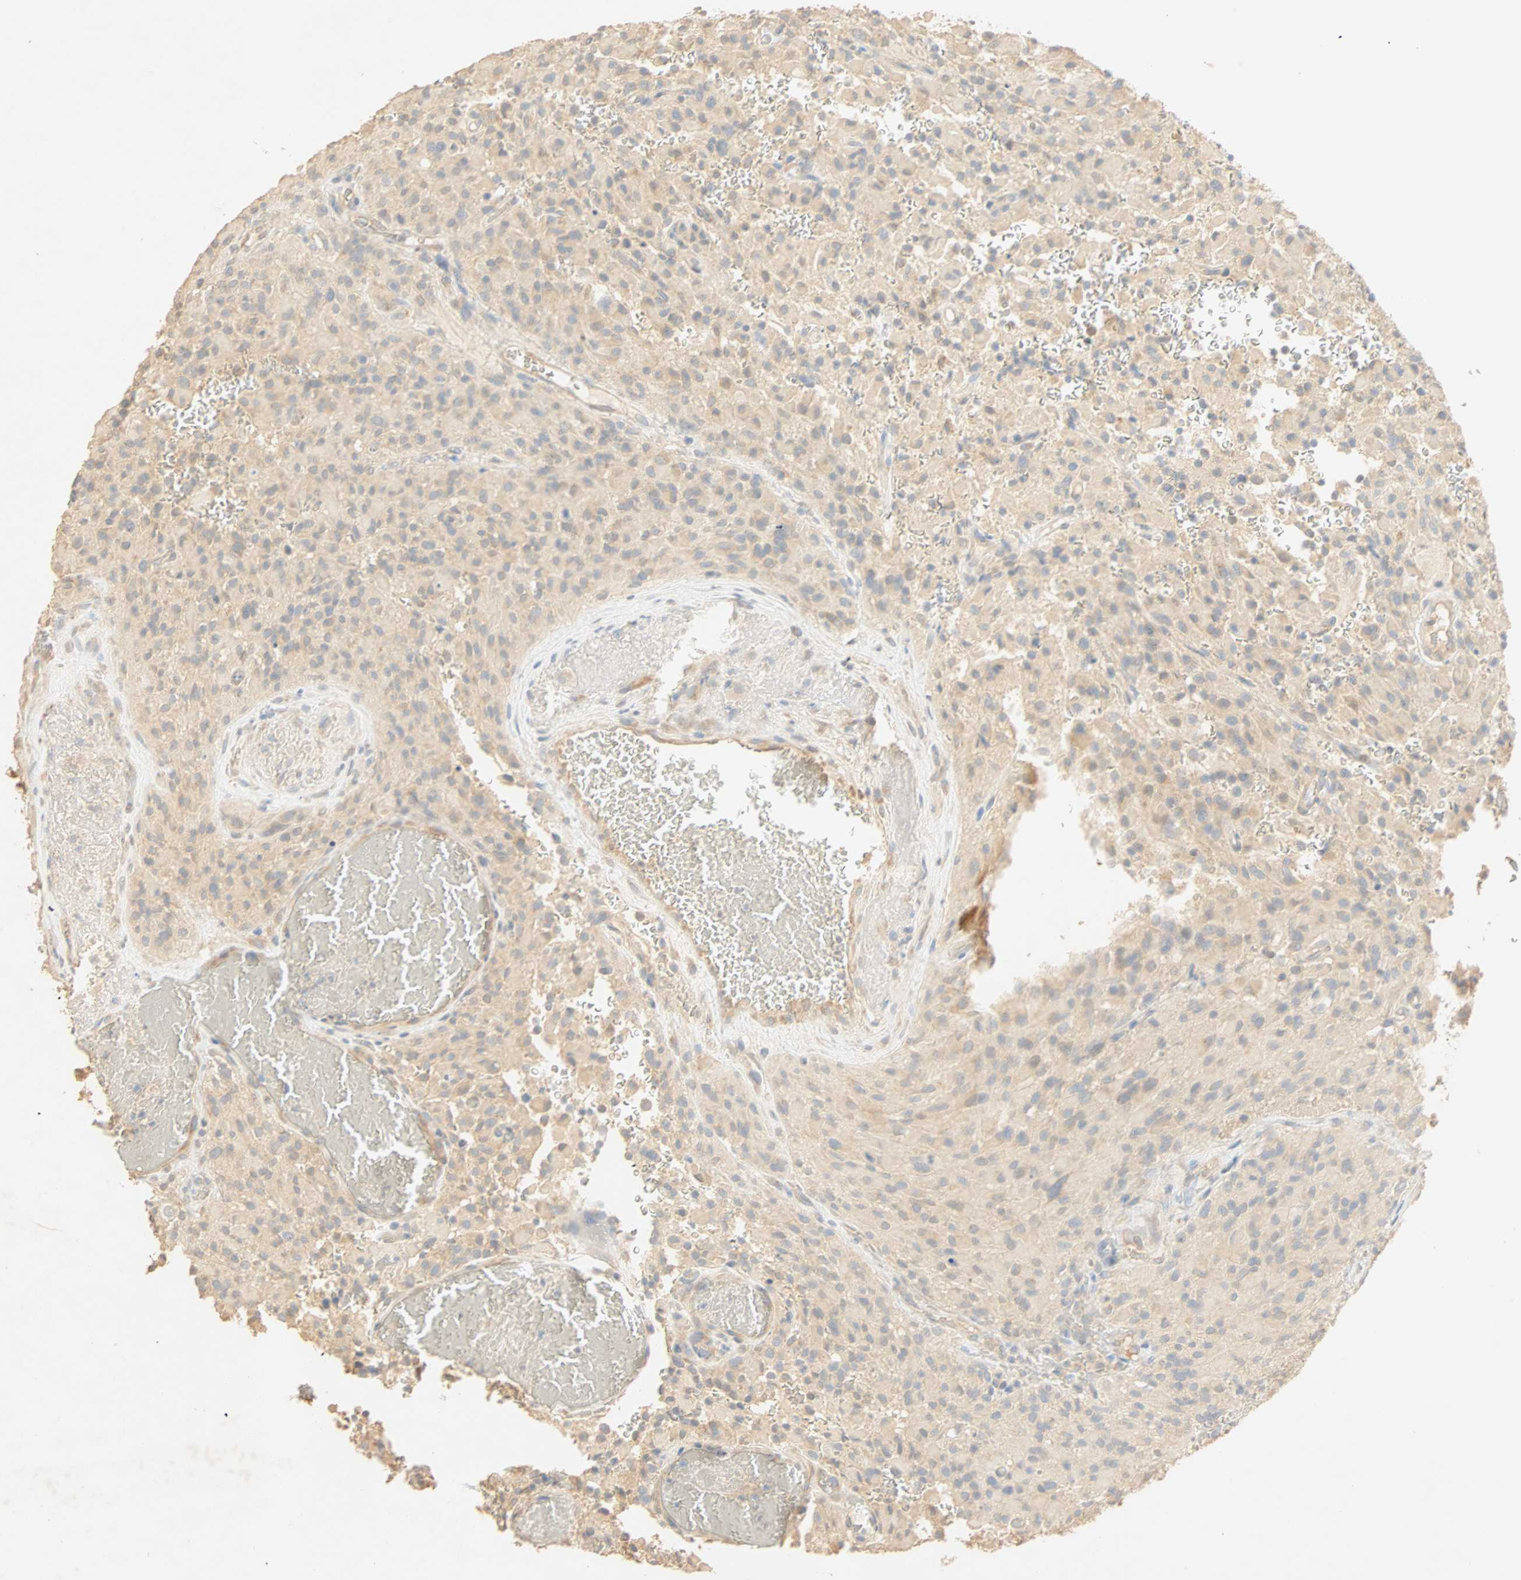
{"staining": {"intensity": "negative", "quantity": "none", "location": "none"}, "tissue": "glioma", "cell_type": "Tumor cells", "image_type": "cancer", "snomed": [{"axis": "morphology", "description": "Glioma, malignant, High grade"}, {"axis": "topography", "description": "Brain"}], "caption": "Tumor cells are negative for brown protein staining in glioma.", "gene": "SELENBP1", "patient": {"sex": "male", "age": 71}}